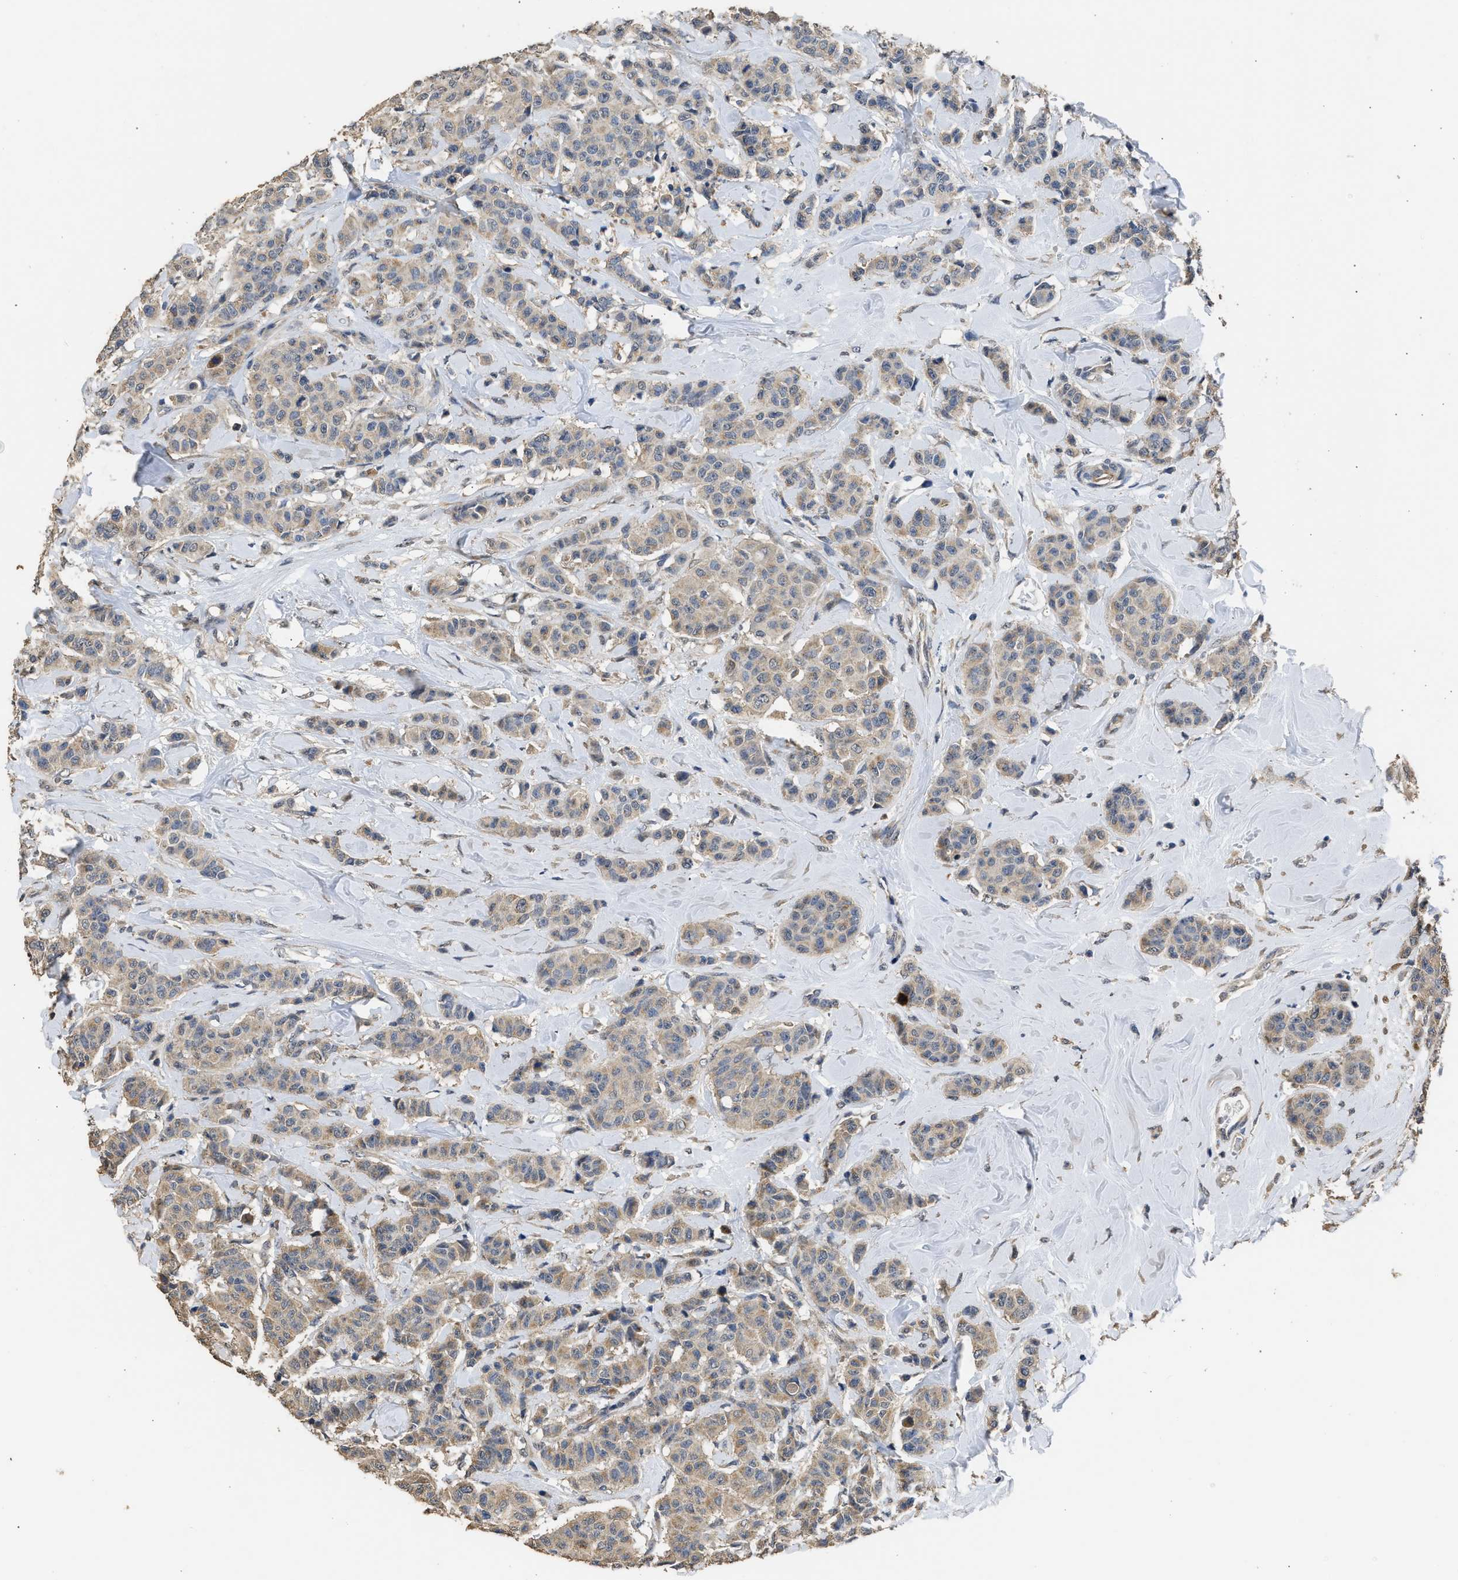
{"staining": {"intensity": "weak", "quantity": ">75%", "location": "cytoplasmic/membranous"}, "tissue": "breast cancer", "cell_type": "Tumor cells", "image_type": "cancer", "snomed": [{"axis": "morphology", "description": "Normal tissue, NOS"}, {"axis": "morphology", "description": "Duct carcinoma"}, {"axis": "topography", "description": "Breast"}], "caption": "High-power microscopy captured an IHC micrograph of breast cancer, revealing weak cytoplasmic/membranous positivity in approximately >75% of tumor cells.", "gene": "SPINT2", "patient": {"sex": "female", "age": 40}}